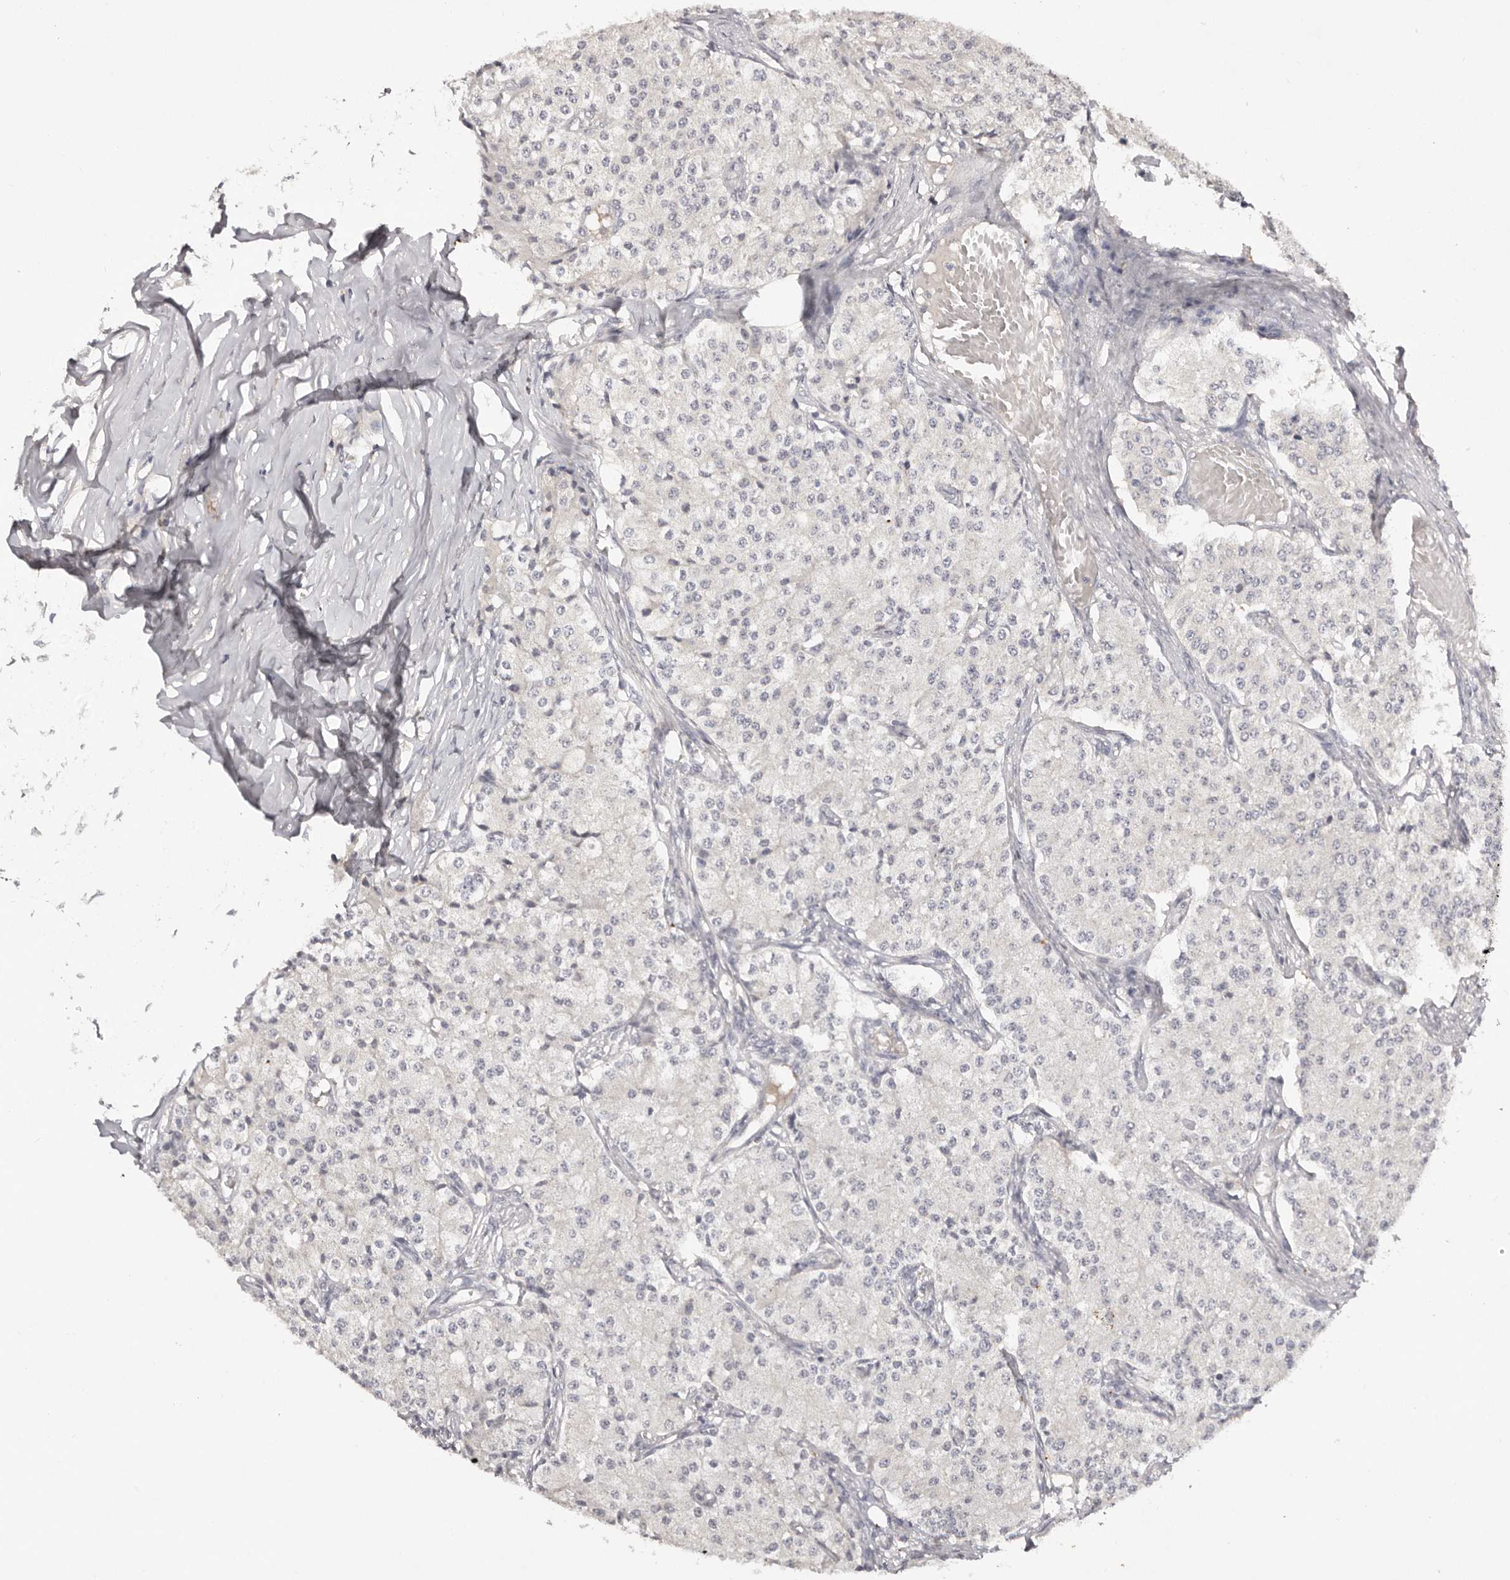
{"staining": {"intensity": "negative", "quantity": "none", "location": "none"}, "tissue": "carcinoid", "cell_type": "Tumor cells", "image_type": "cancer", "snomed": [{"axis": "morphology", "description": "Carcinoid, malignant, NOS"}, {"axis": "topography", "description": "Colon"}], "caption": "Protein analysis of carcinoid shows no significant staining in tumor cells.", "gene": "SCUBE2", "patient": {"sex": "female", "age": 52}}